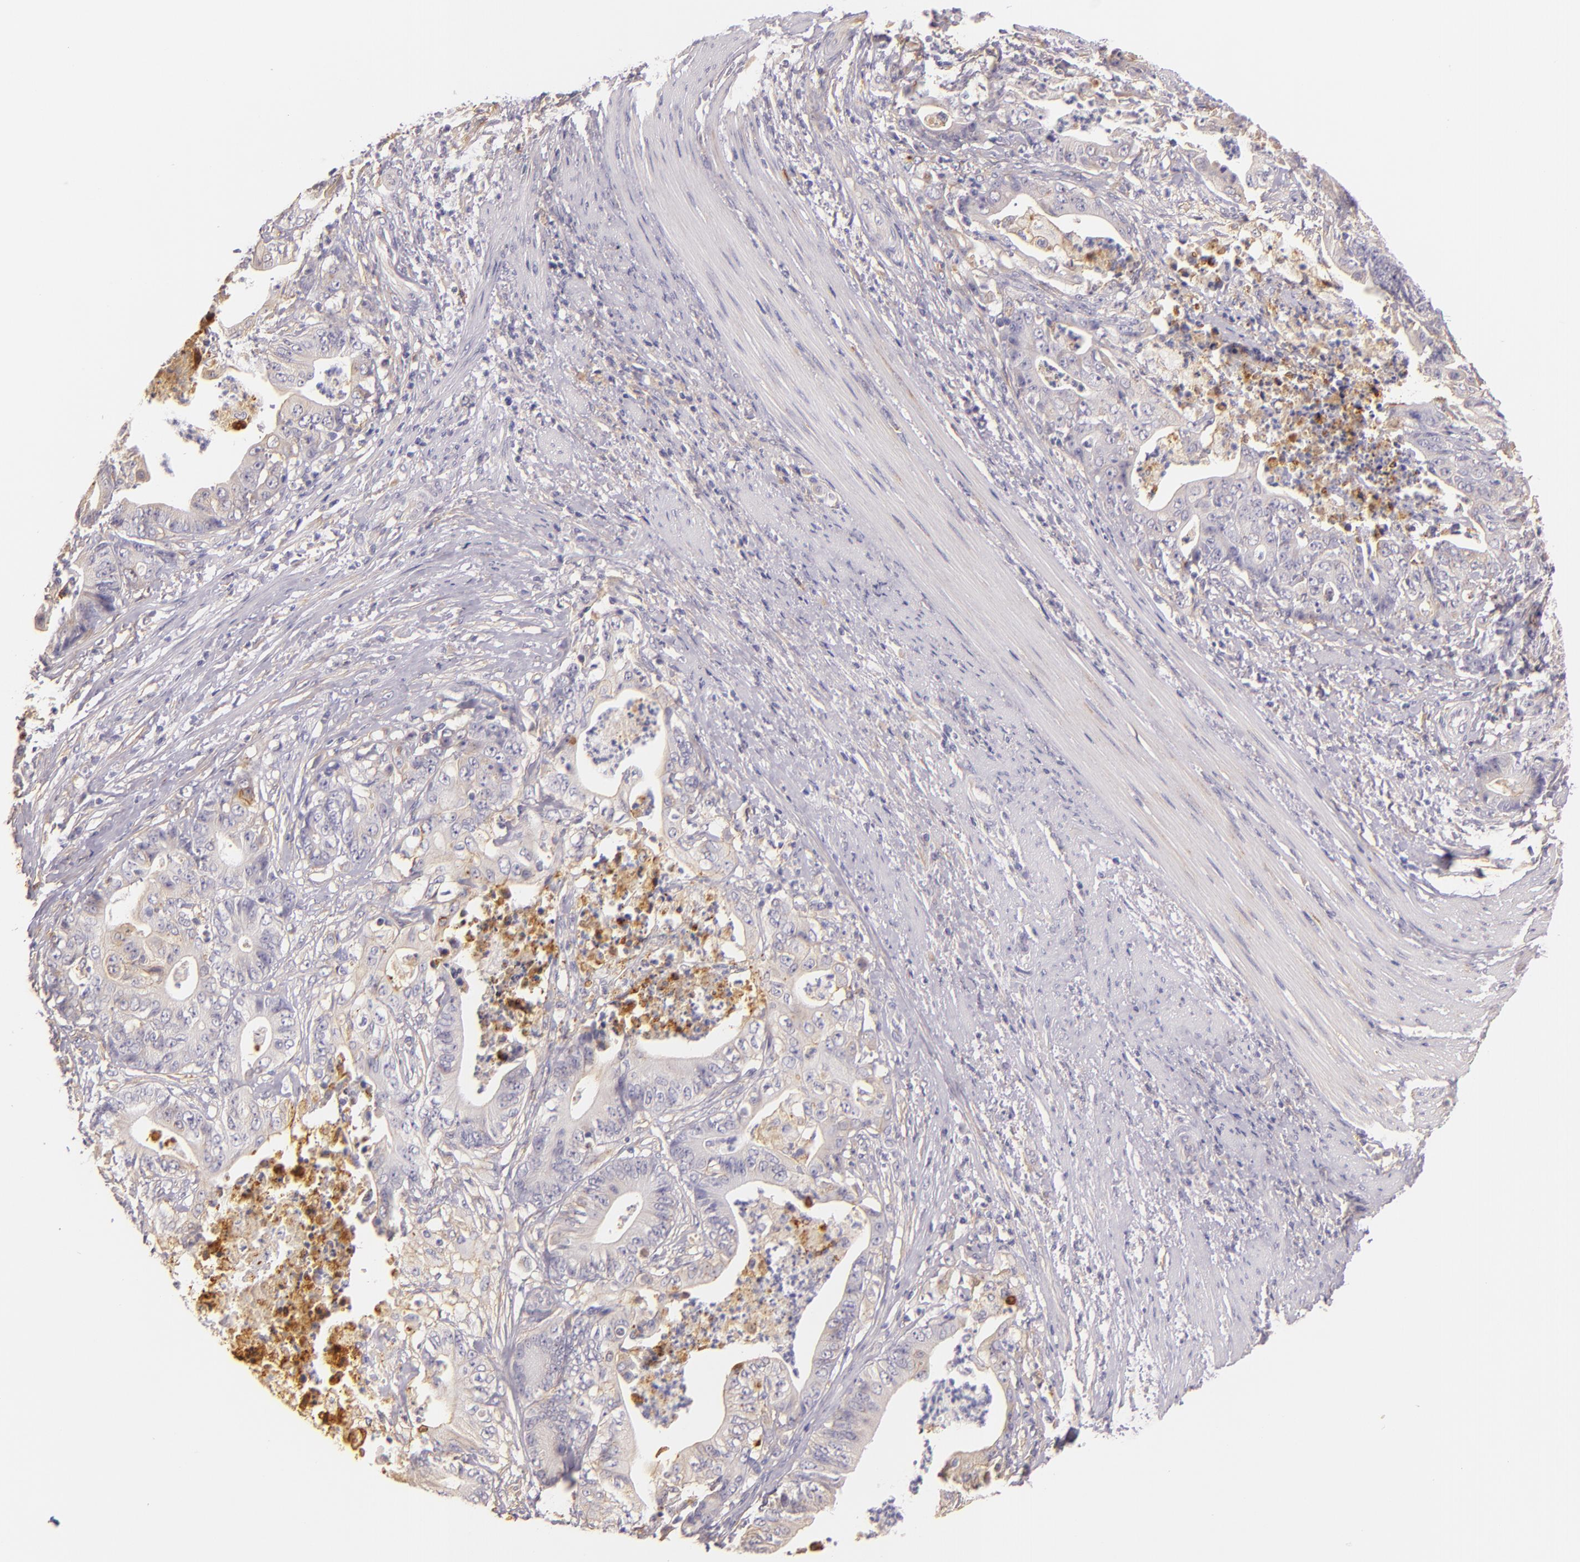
{"staining": {"intensity": "weak", "quantity": "<25%", "location": "cytoplasmic/membranous"}, "tissue": "stomach cancer", "cell_type": "Tumor cells", "image_type": "cancer", "snomed": [{"axis": "morphology", "description": "Adenocarcinoma, NOS"}, {"axis": "topography", "description": "Stomach, lower"}], "caption": "DAB immunohistochemical staining of human stomach cancer (adenocarcinoma) demonstrates no significant expression in tumor cells.", "gene": "CTSF", "patient": {"sex": "female", "age": 86}}